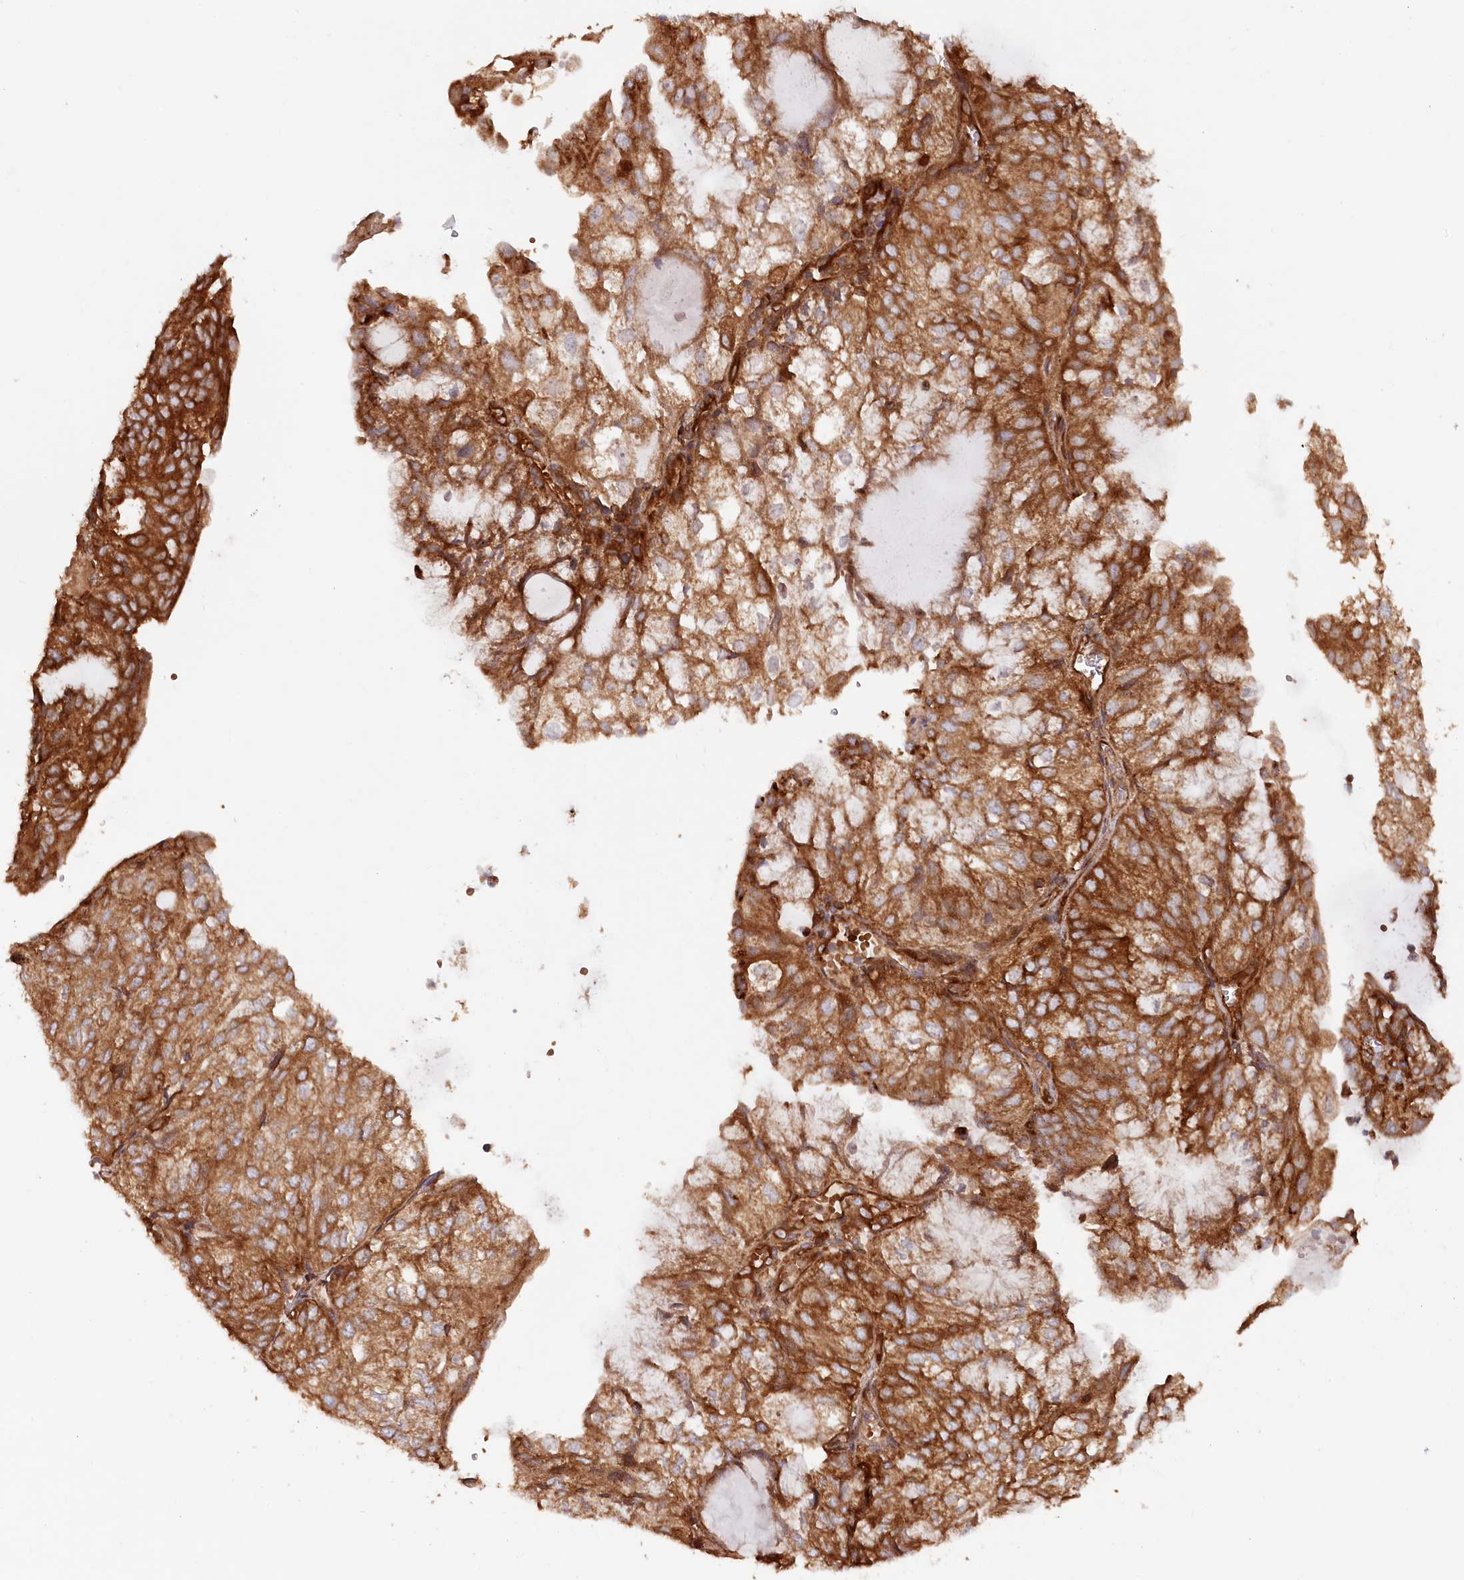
{"staining": {"intensity": "strong", "quantity": ">75%", "location": "cytoplasmic/membranous"}, "tissue": "endometrial cancer", "cell_type": "Tumor cells", "image_type": "cancer", "snomed": [{"axis": "morphology", "description": "Adenocarcinoma, NOS"}, {"axis": "topography", "description": "Endometrium"}], "caption": "Adenocarcinoma (endometrial) stained for a protein (brown) reveals strong cytoplasmic/membranous positive staining in about >75% of tumor cells.", "gene": "PAIP2", "patient": {"sex": "female", "age": 81}}